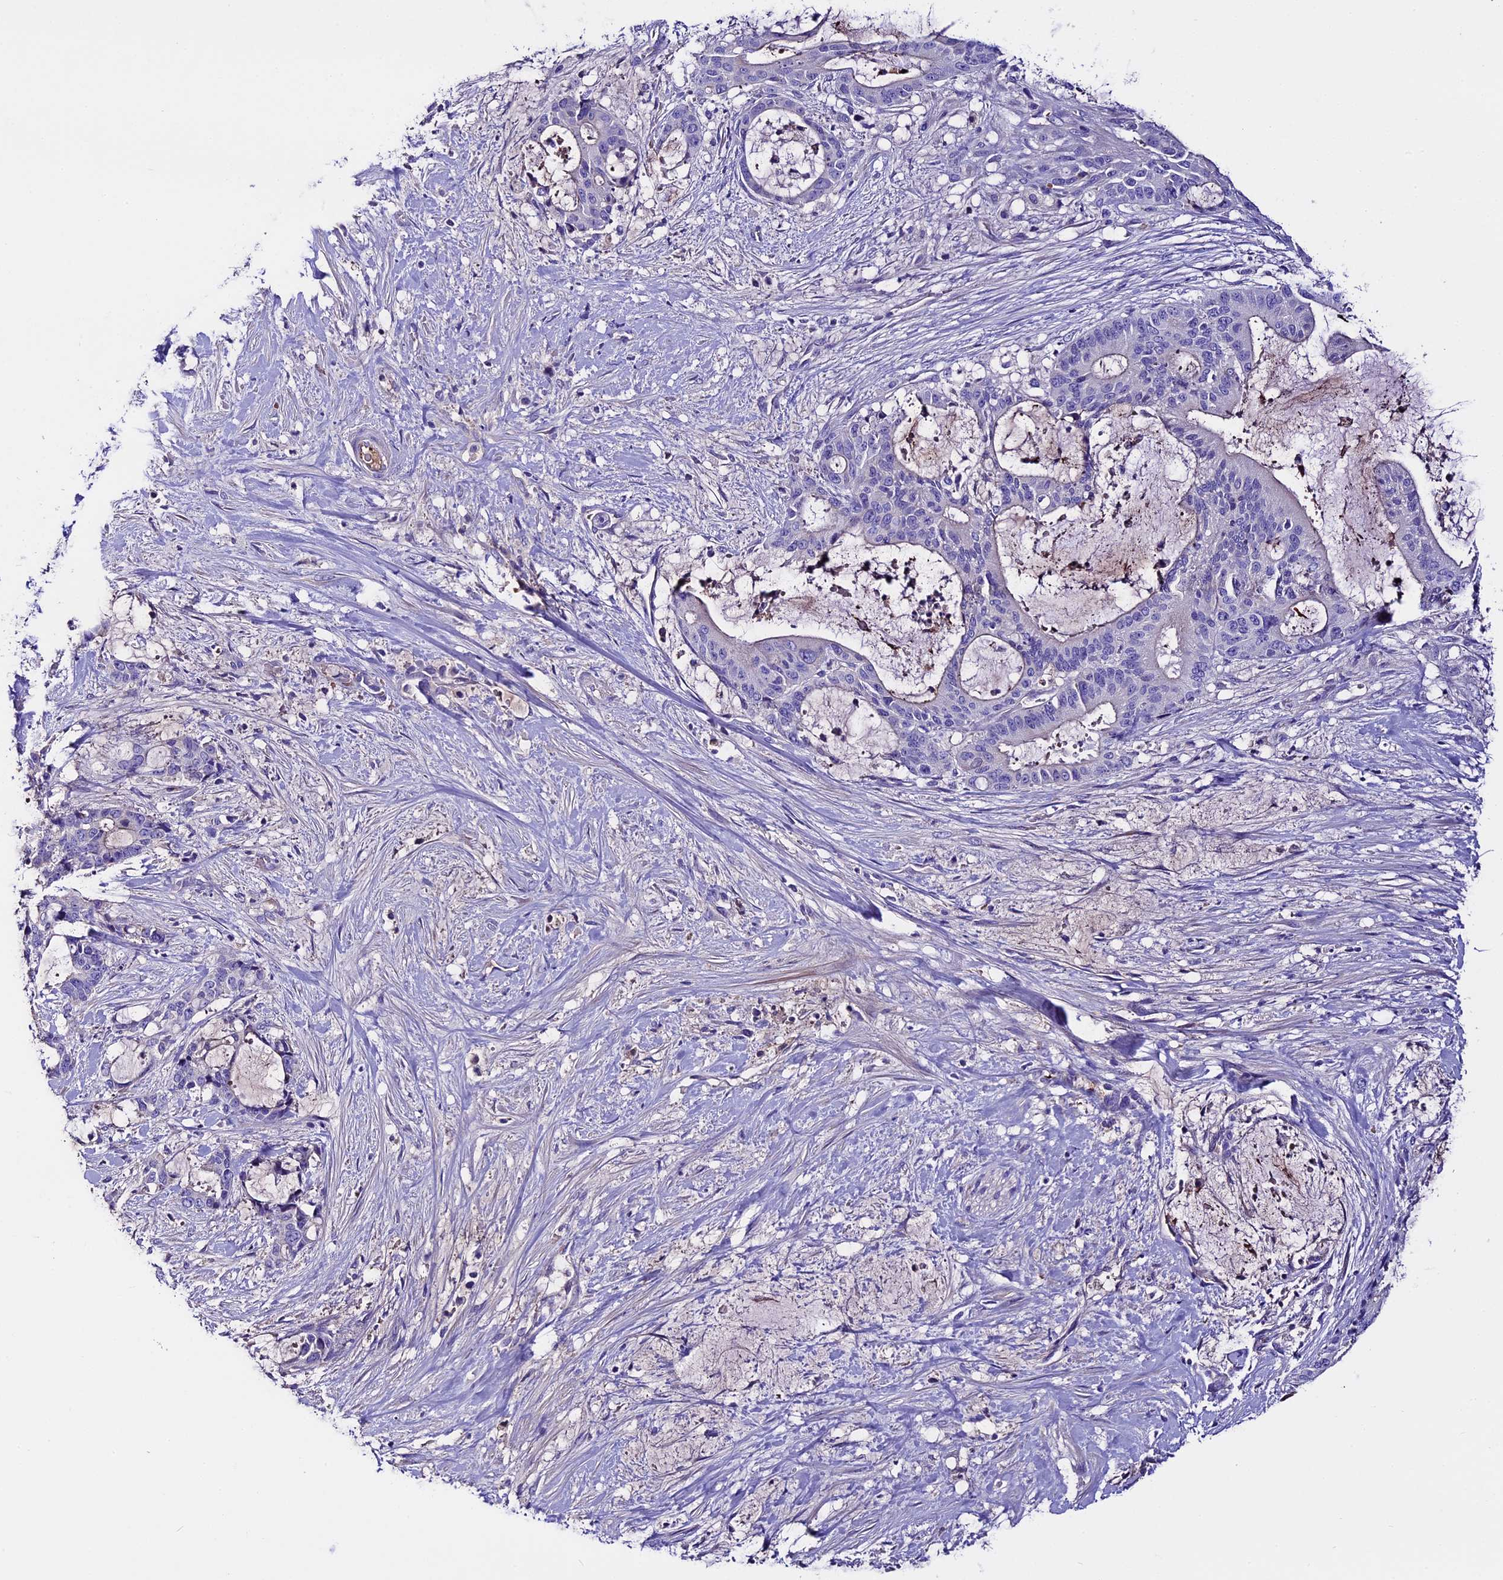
{"staining": {"intensity": "negative", "quantity": "none", "location": "none"}, "tissue": "liver cancer", "cell_type": "Tumor cells", "image_type": "cancer", "snomed": [{"axis": "morphology", "description": "Normal tissue, NOS"}, {"axis": "morphology", "description": "Cholangiocarcinoma"}, {"axis": "topography", "description": "Liver"}, {"axis": "topography", "description": "Peripheral nerve tissue"}], "caption": "This is an IHC image of liver cancer (cholangiocarcinoma). There is no expression in tumor cells.", "gene": "TCP11L2", "patient": {"sex": "female", "age": 73}}